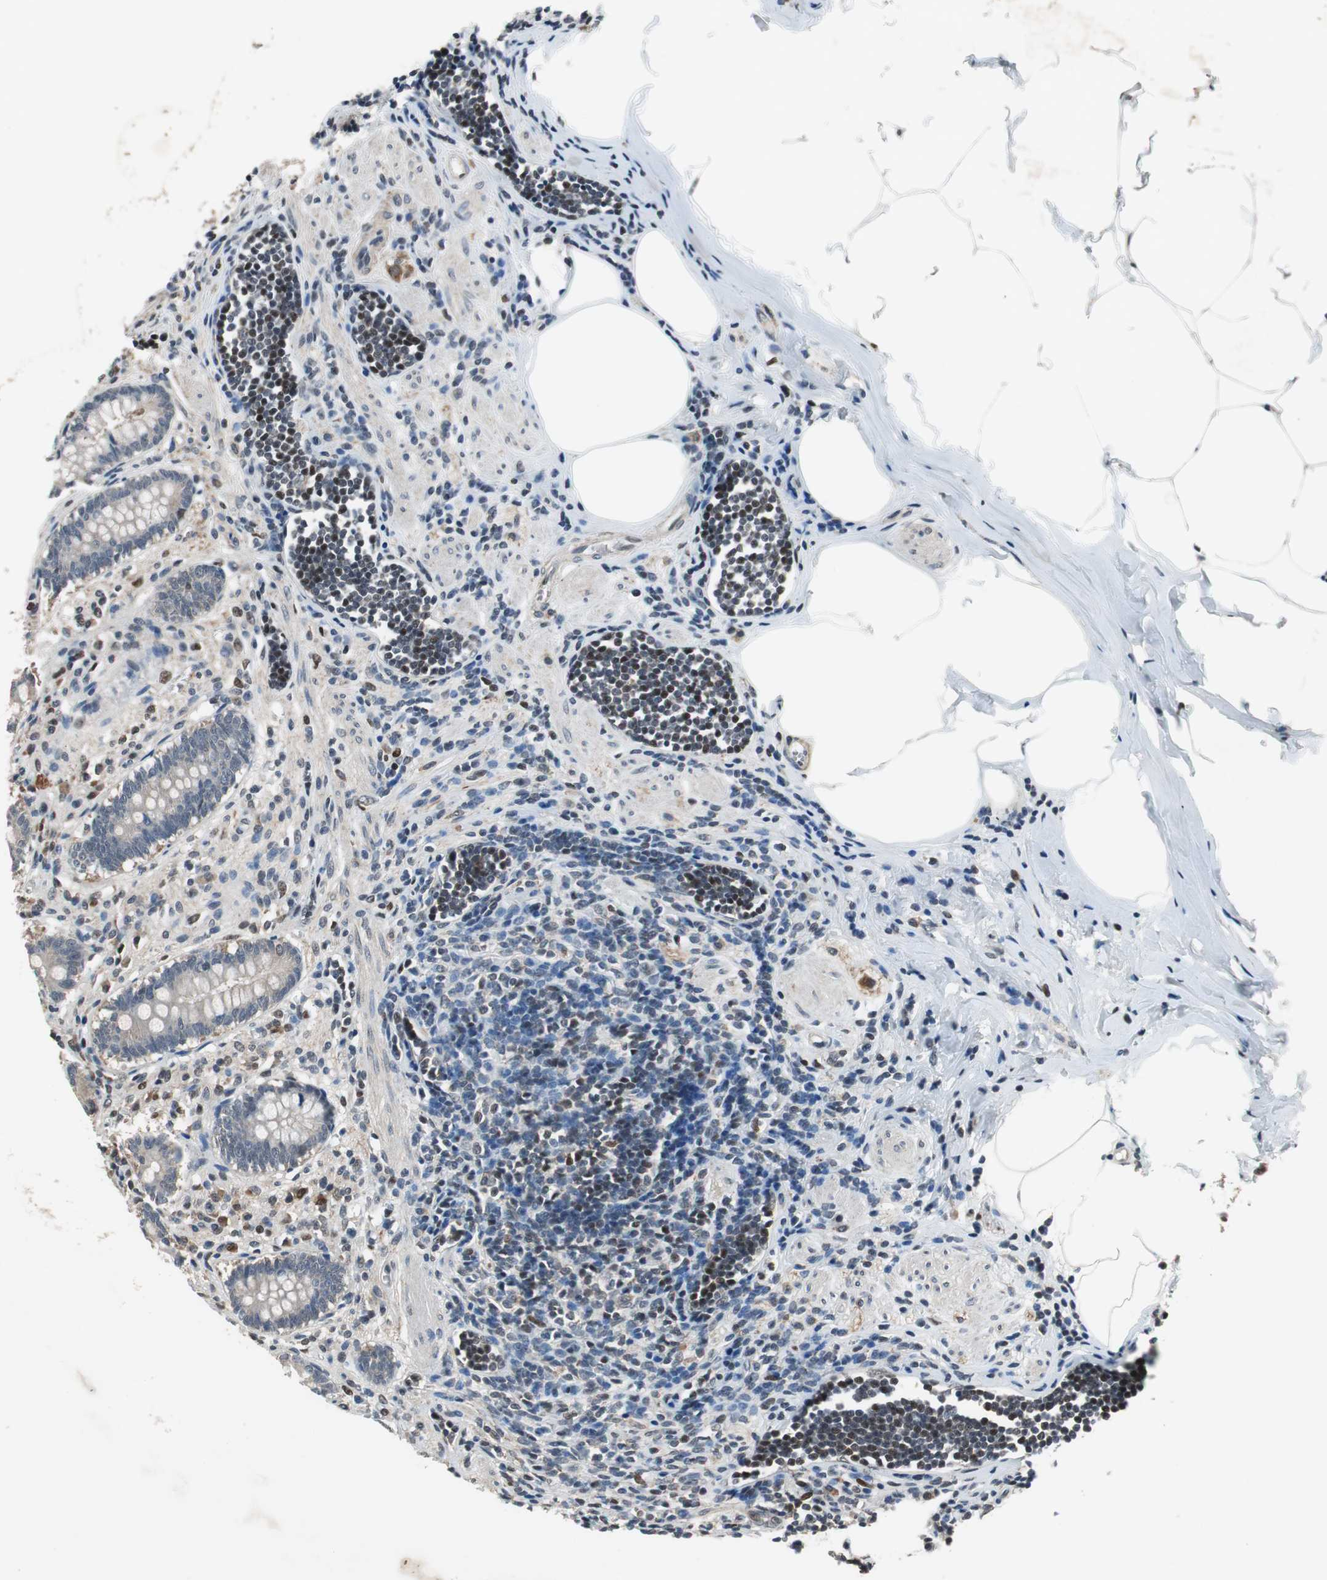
{"staining": {"intensity": "negative", "quantity": "none", "location": "none"}, "tissue": "appendix", "cell_type": "Glandular cells", "image_type": "normal", "snomed": [{"axis": "morphology", "description": "Normal tissue, NOS"}, {"axis": "topography", "description": "Appendix"}], "caption": "Photomicrograph shows no significant protein staining in glandular cells of benign appendix.", "gene": "MAFB", "patient": {"sex": "female", "age": 50}}